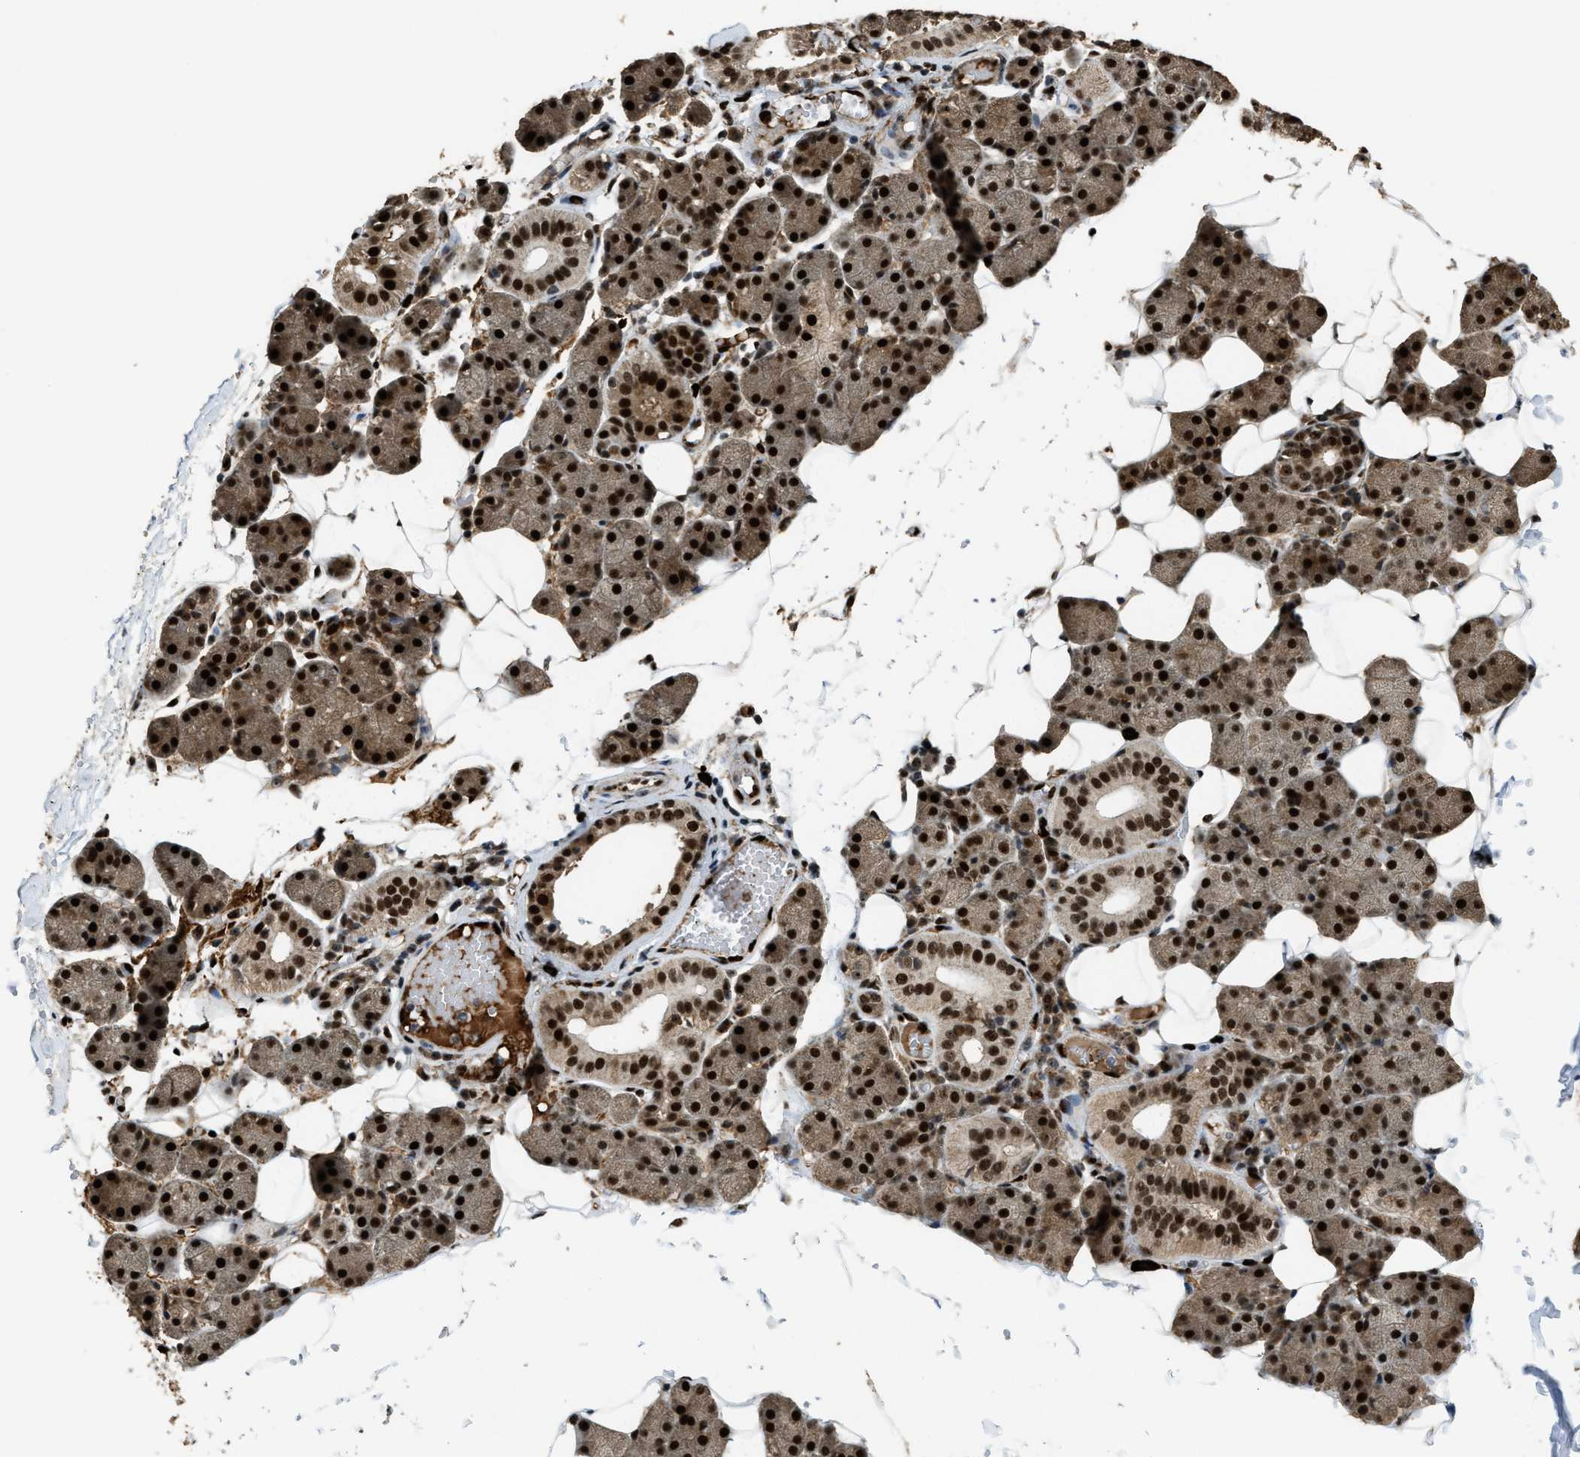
{"staining": {"intensity": "strong", "quantity": ">75%", "location": "nuclear"}, "tissue": "salivary gland", "cell_type": "Glandular cells", "image_type": "normal", "snomed": [{"axis": "morphology", "description": "Normal tissue, NOS"}, {"axis": "topography", "description": "Salivary gland"}], "caption": "Immunohistochemical staining of normal salivary gland shows >75% levels of strong nuclear protein expression in approximately >75% of glandular cells. (Brightfield microscopy of DAB IHC at high magnification).", "gene": "ZNF687", "patient": {"sex": "female", "age": 33}}